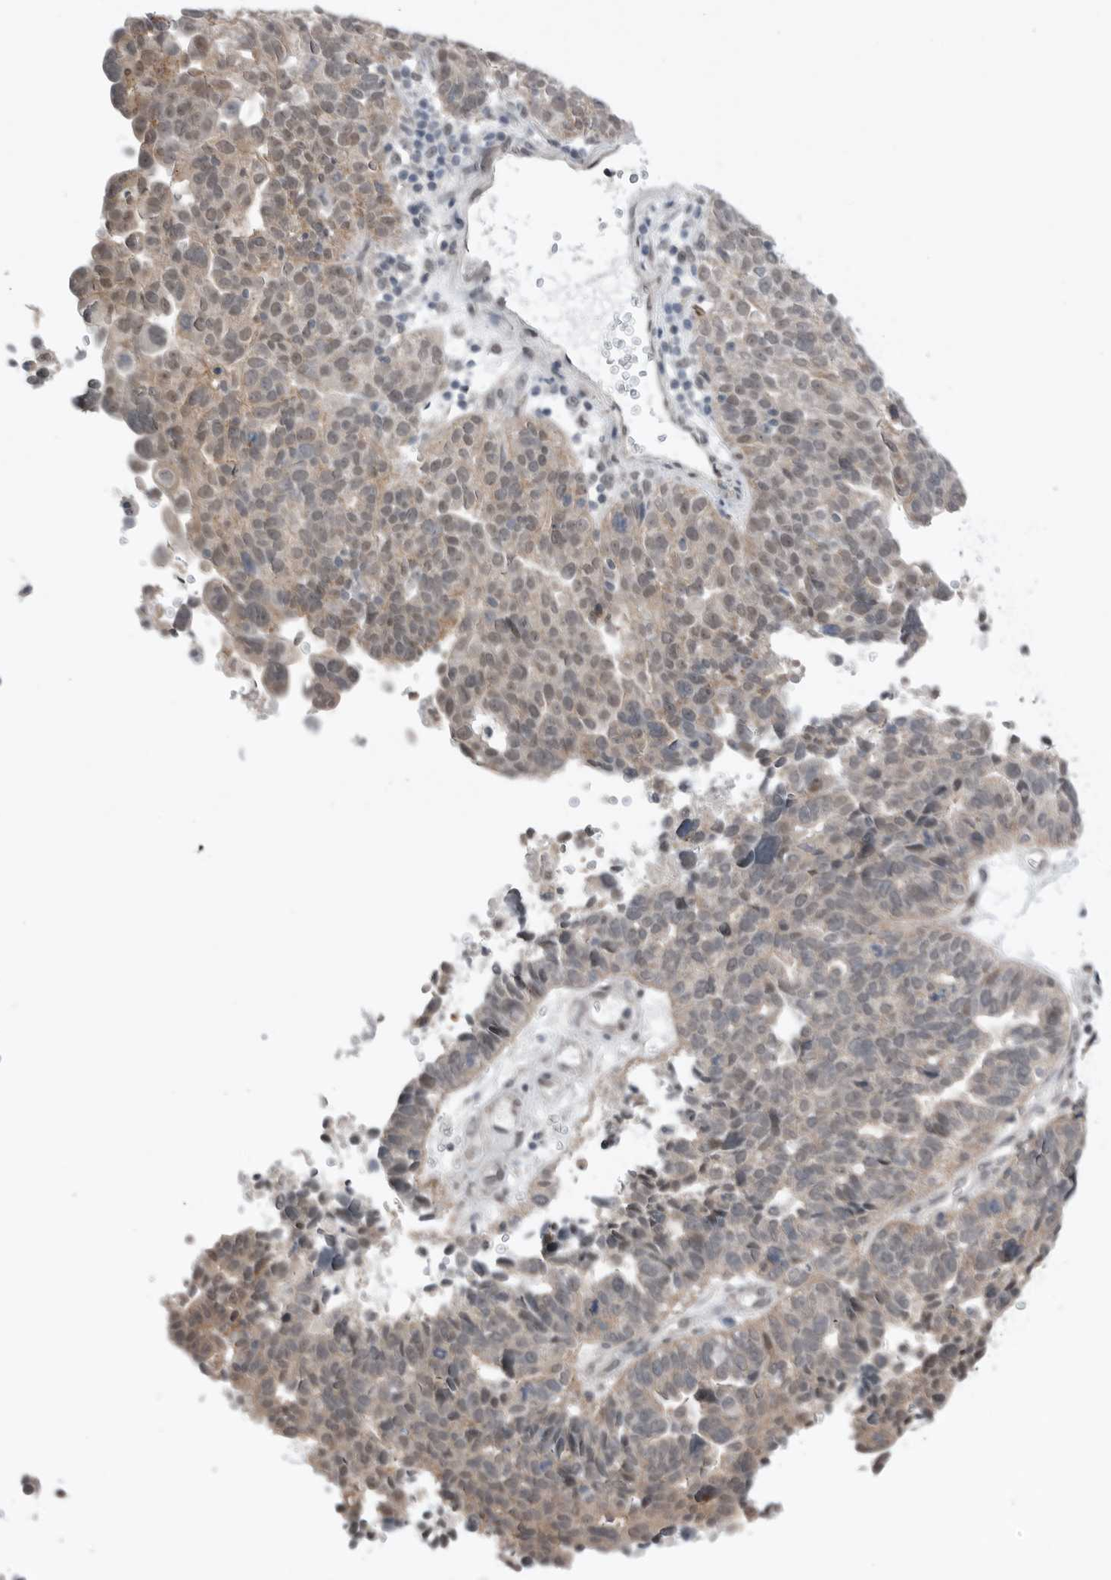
{"staining": {"intensity": "weak", "quantity": "25%-75%", "location": "cytoplasmic/membranous"}, "tissue": "ovarian cancer", "cell_type": "Tumor cells", "image_type": "cancer", "snomed": [{"axis": "morphology", "description": "Cystadenocarcinoma, serous, NOS"}, {"axis": "topography", "description": "Ovary"}], "caption": "Immunohistochemistry photomicrograph of human ovarian cancer stained for a protein (brown), which exhibits low levels of weak cytoplasmic/membranous positivity in about 25%-75% of tumor cells.", "gene": "NTAQ1", "patient": {"sex": "female", "age": 59}}